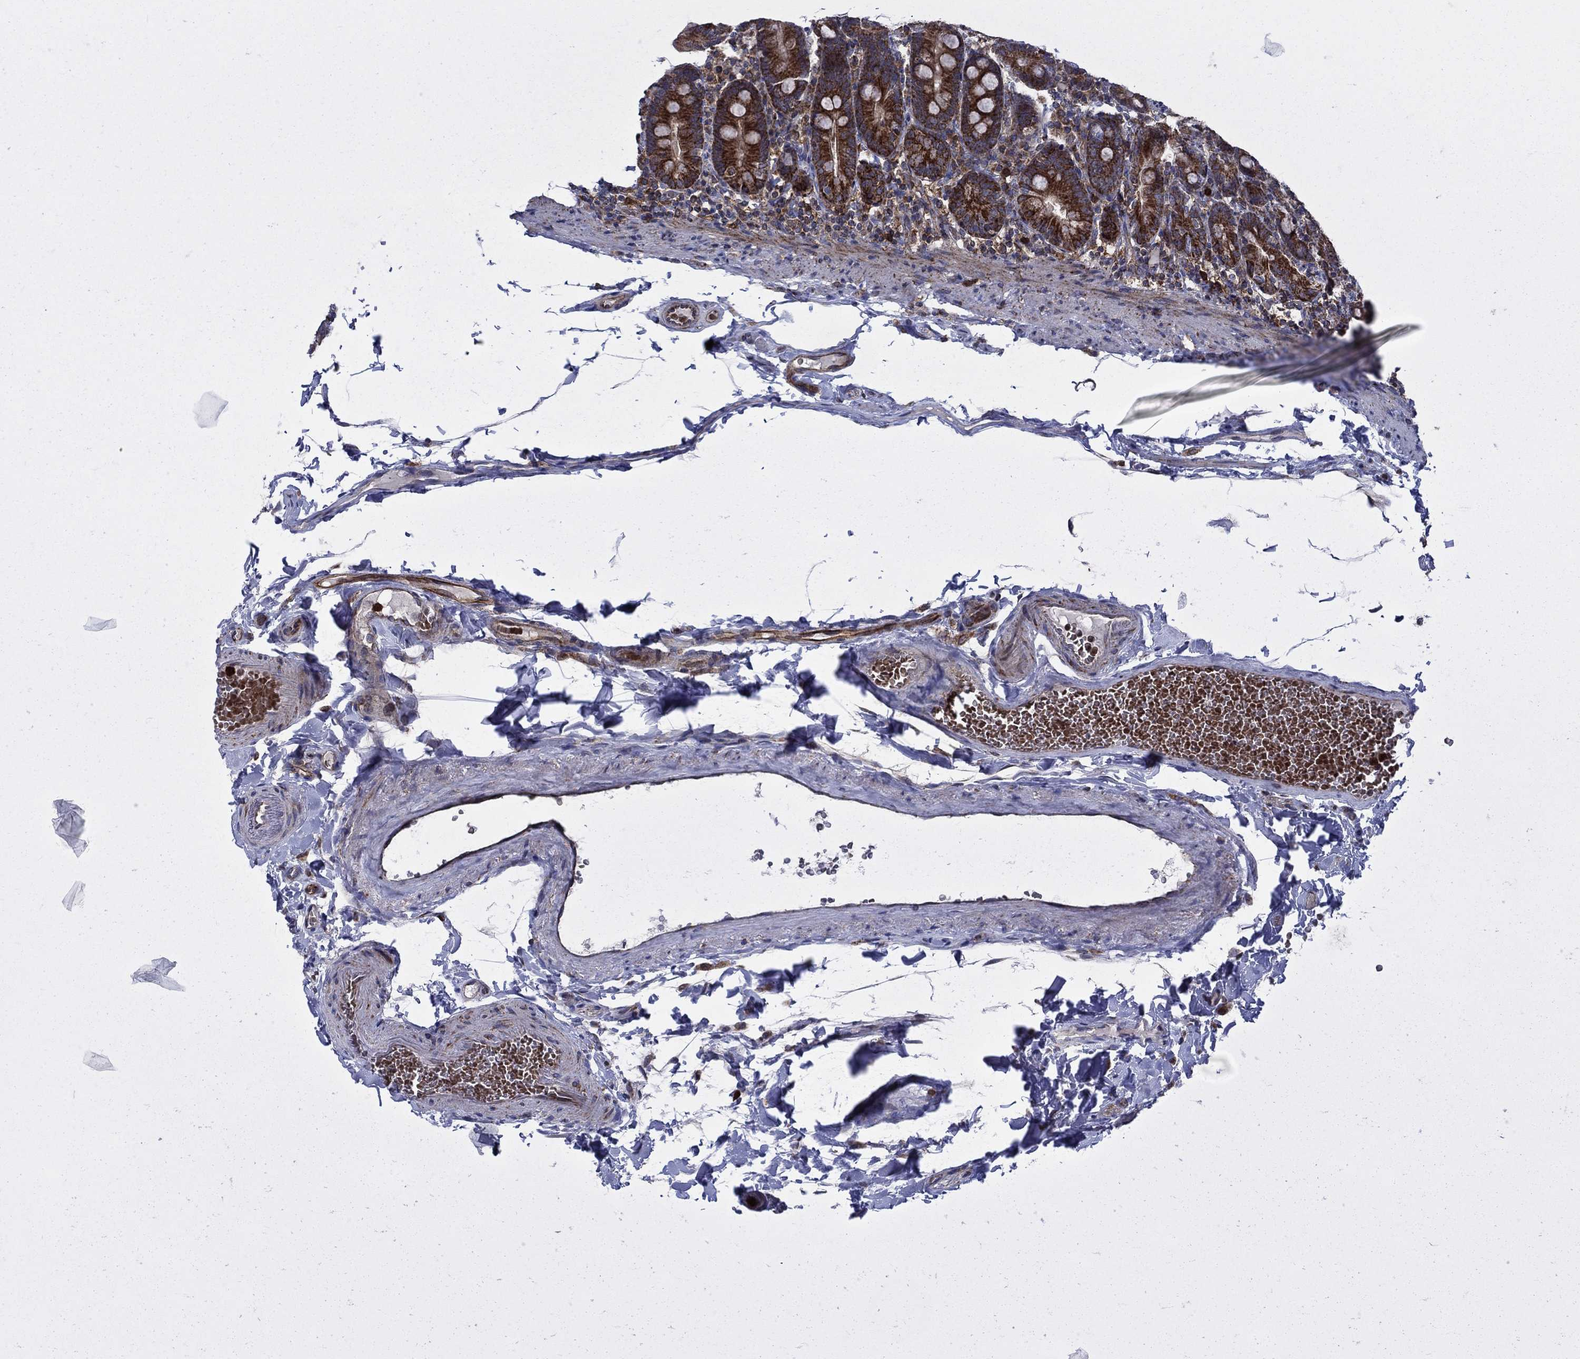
{"staining": {"intensity": "strong", "quantity": ">75%", "location": "cytoplasmic/membranous"}, "tissue": "duodenum", "cell_type": "Glandular cells", "image_type": "normal", "snomed": [{"axis": "morphology", "description": "Normal tissue, NOS"}, {"axis": "topography", "description": "Duodenum"}], "caption": "Immunohistochemistry (IHC) image of benign duodenum stained for a protein (brown), which demonstrates high levels of strong cytoplasmic/membranous positivity in approximately >75% of glandular cells.", "gene": "RNF19B", "patient": {"sex": "female", "age": 67}}